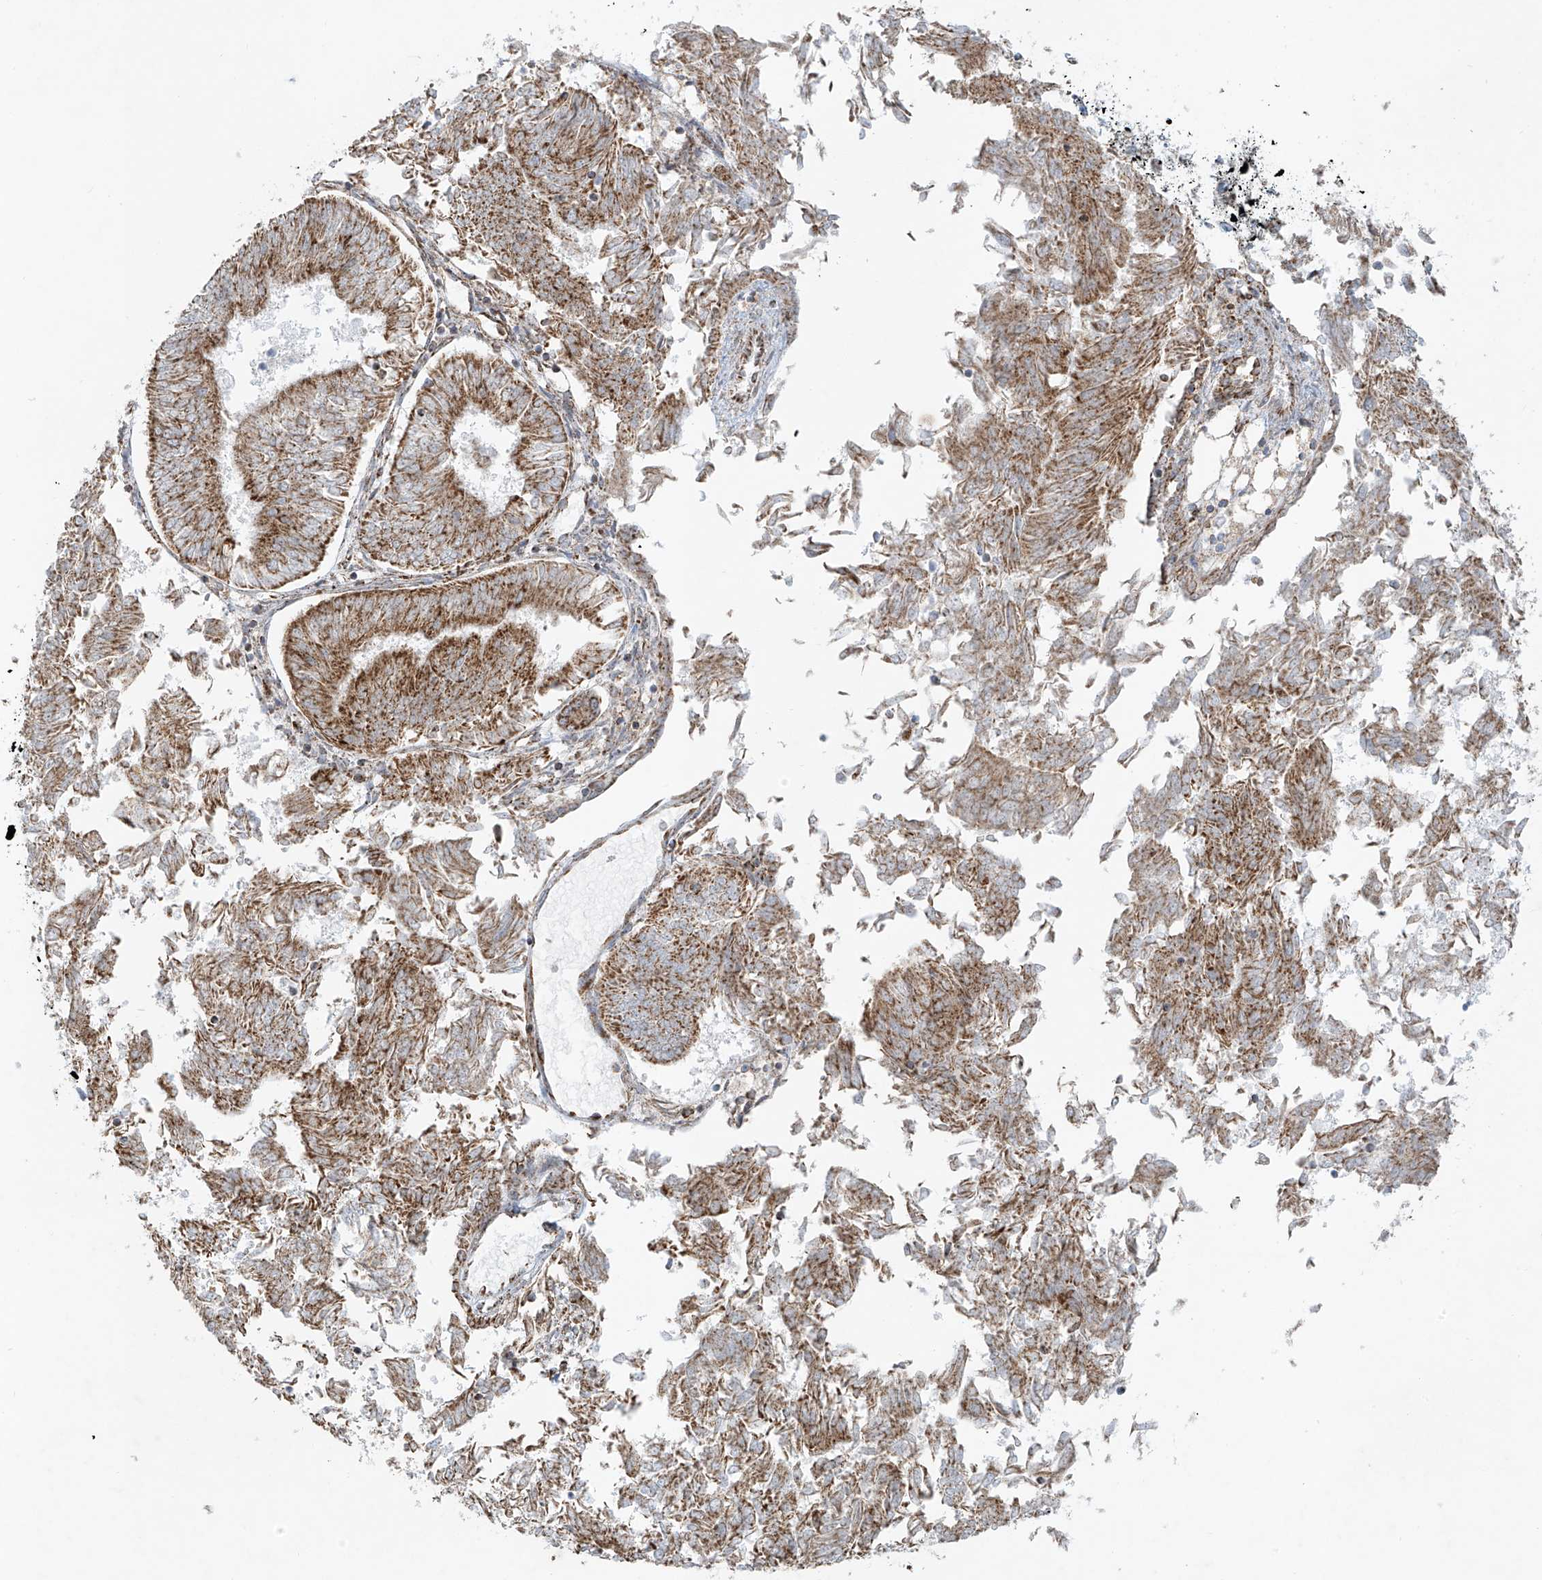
{"staining": {"intensity": "moderate", "quantity": ">75%", "location": "cytoplasmic/membranous"}, "tissue": "endometrial cancer", "cell_type": "Tumor cells", "image_type": "cancer", "snomed": [{"axis": "morphology", "description": "Adenocarcinoma, NOS"}, {"axis": "topography", "description": "Endometrium"}], "caption": "Immunohistochemistry photomicrograph of endometrial cancer (adenocarcinoma) stained for a protein (brown), which displays medium levels of moderate cytoplasmic/membranous expression in about >75% of tumor cells.", "gene": "SMDT1", "patient": {"sex": "female", "age": 58}}